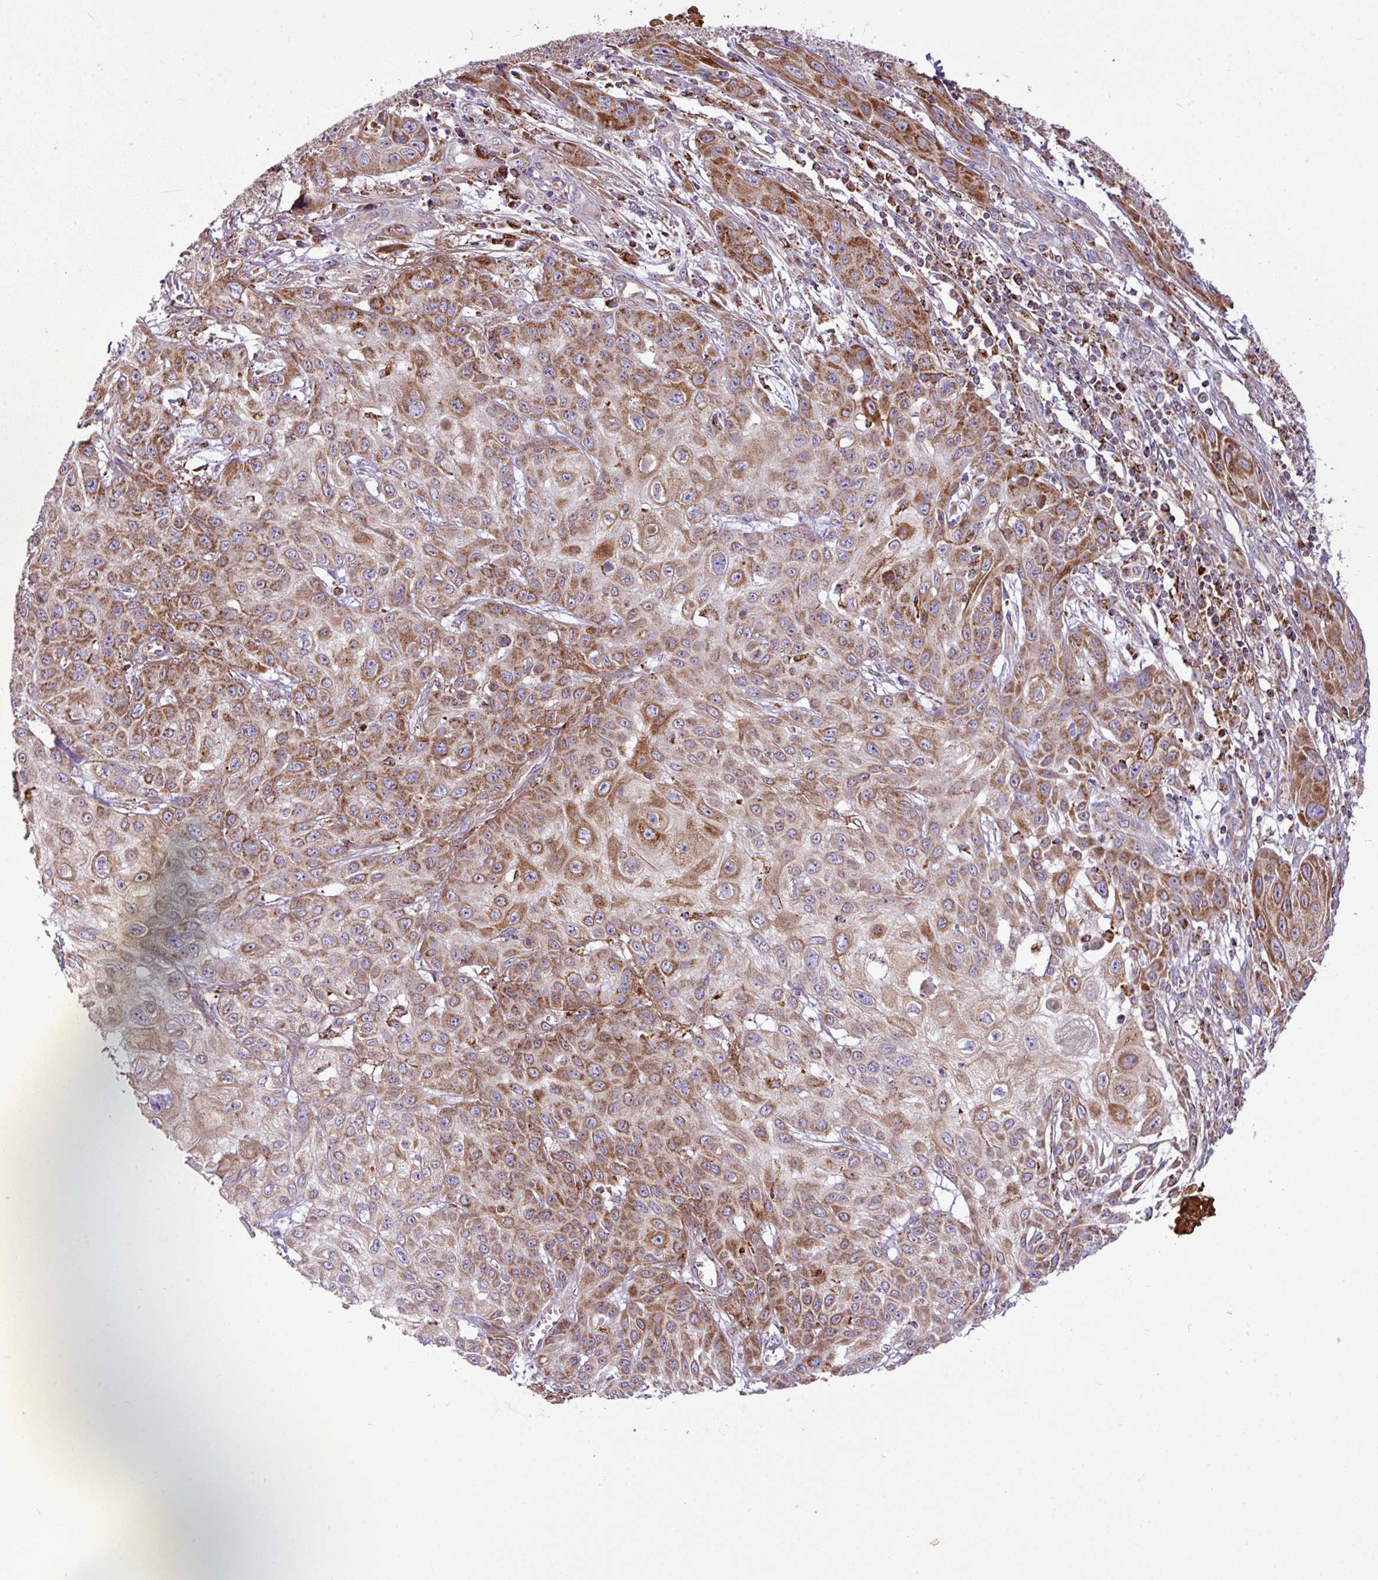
{"staining": {"intensity": "moderate", "quantity": ">75%", "location": "cytoplasmic/membranous"}, "tissue": "skin cancer", "cell_type": "Tumor cells", "image_type": "cancer", "snomed": [{"axis": "morphology", "description": "Squamous cell carcinoma, NOS"}, {"axis": "topography", "description": "Skin"}, {"axis": "topography", "description": "Vulva"}], "caption": "Immunohistochemistry image of neoplastic tissue: human skin cancer (squamous cell carcinoma) stained using IHC exhibits medium levels of moderate protein expression localized specifically in the cytoplasmic/membranous of tumor cells, appearing as a cytoplasmic/membranous brown color.", "gene": "ZNF569", "patient": {"sex": "female", "age": 71}}